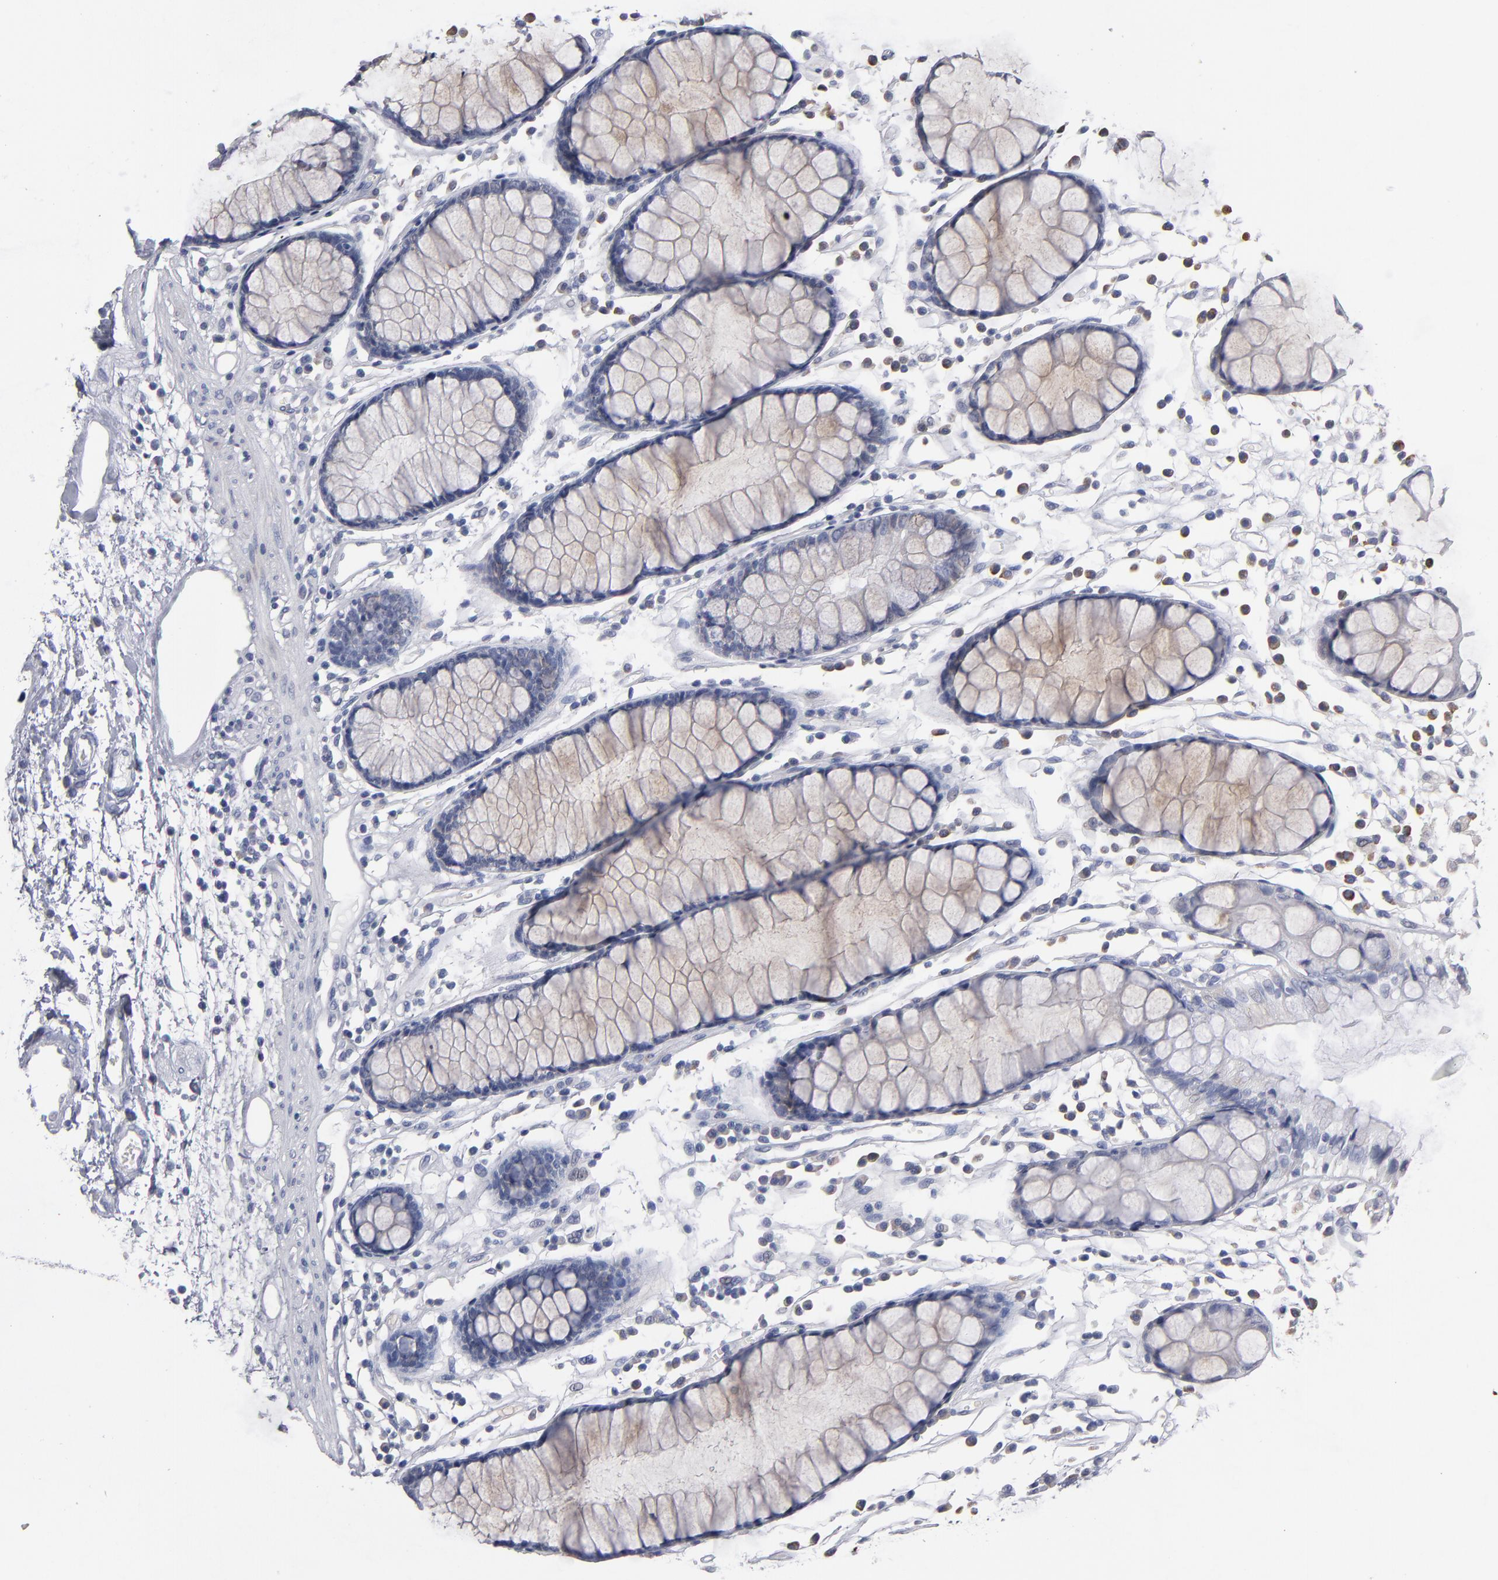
{"staining": {"intensity": "negative", "quantity": "none", "location": "none"}, "tissue": "colon", "cell_type": "Endothelial cells", "image_type": "normal", "snomed": [{"axis": "morphology", "description": "Normal tissue, NOS"}, {"axis": "topography", "description": "Colon"}], "caption": "DAB (3,3'-diaminobenzidine) immunohistochemical staining of unremarkable colon exhibits no significant staining in endothelial cells. (Immunohistochemistry, brightfield microscopy, high magnification).", "gene": "CCDC80", "patient": {"sex": "female", "age": 78}}